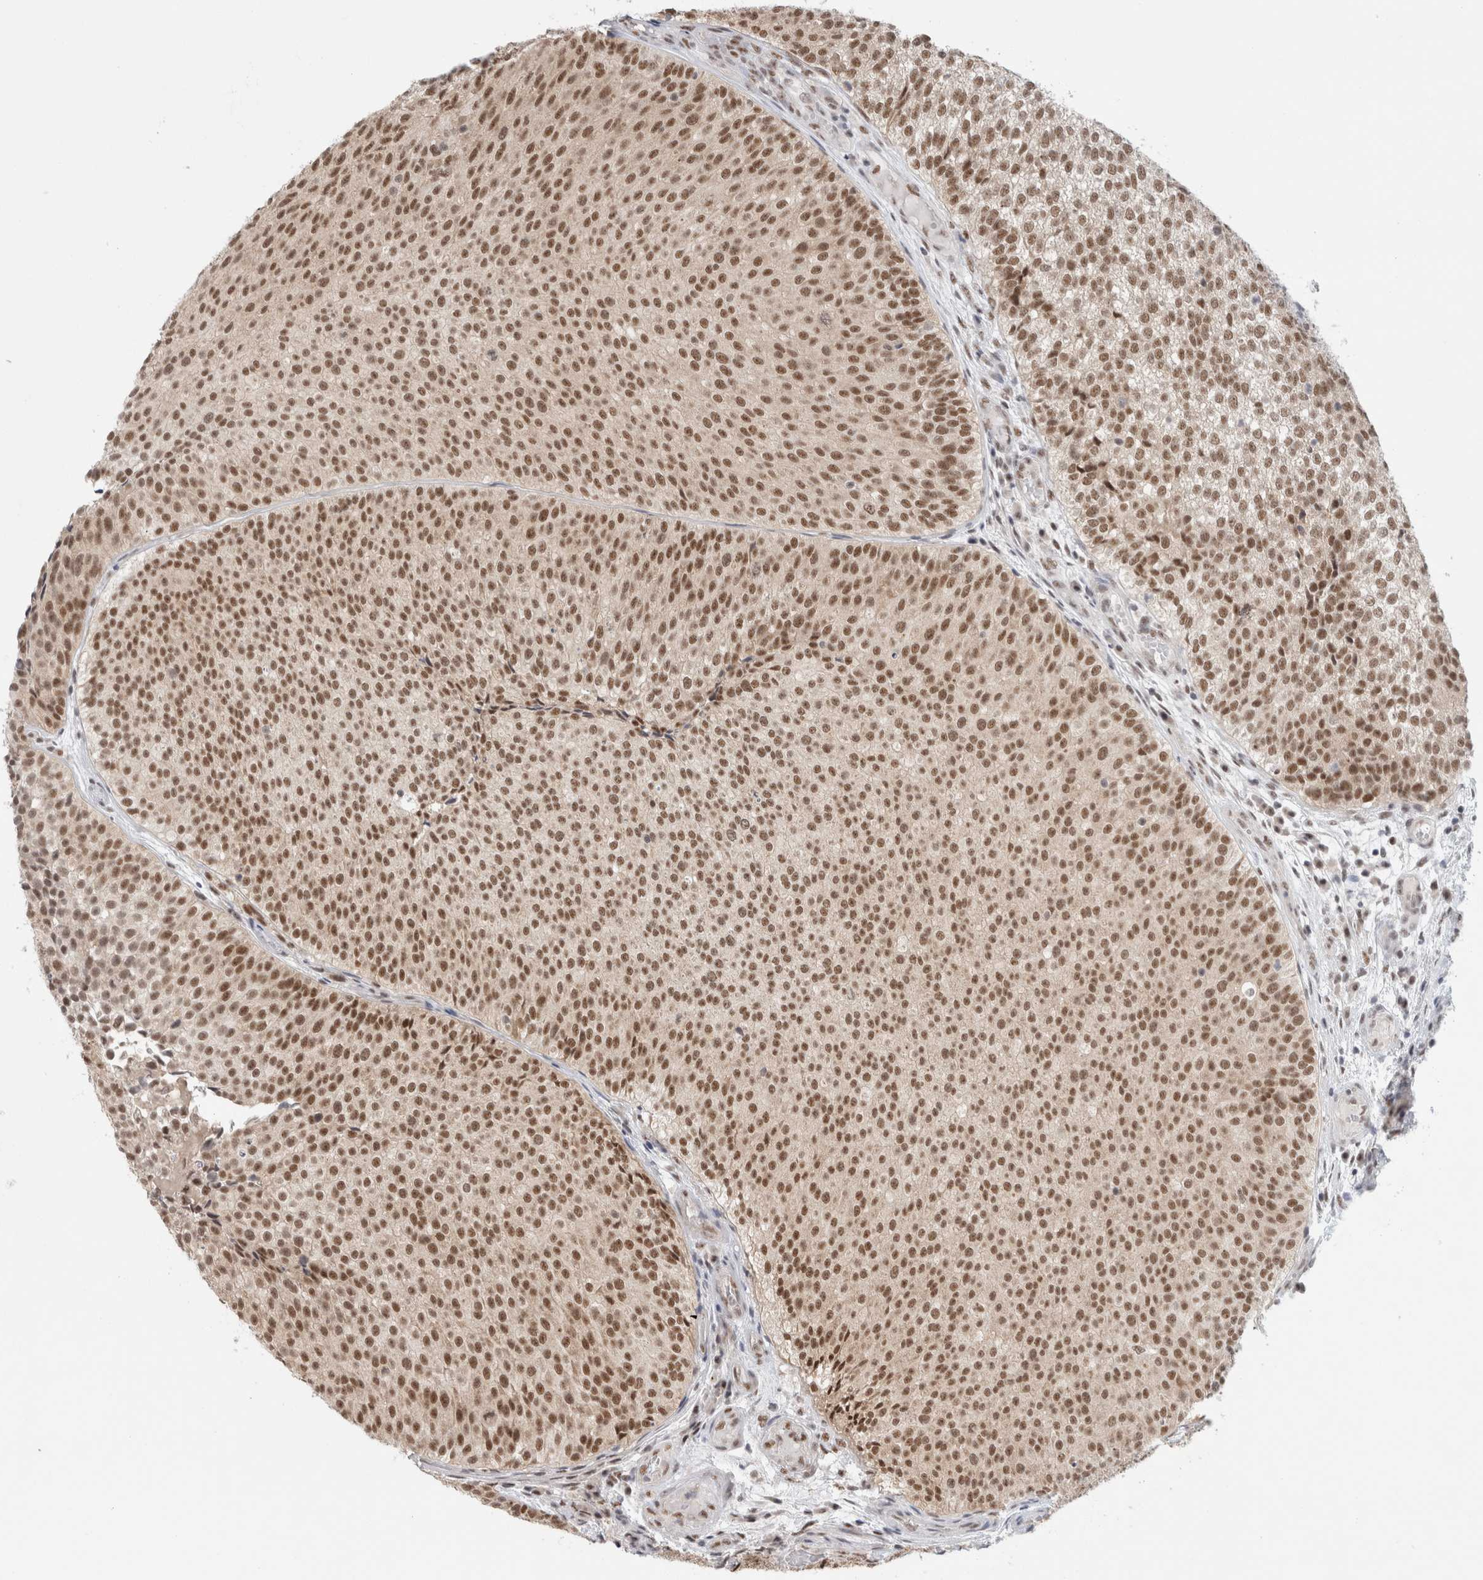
{"staining": {"intensity": "moderate", "quantity": ">75%", "location": "nuclear"}, "tissue": "urothelial cancer", "cell_type": "Tumor cells", "image_type": "cancer", "snomed": [{"axis": "morphology", "description": "Urothelial carcinoma, Low grade"}, {"axis": "topography", "description": "Urinary bladder"}], "caption": "About >75% of tumor cells in urothelial carcinoma (low-grade) display moderate nuclear protein staining as visualized by brown immunohistochemical staining.", "gene": "TRMT12", "patient": {"sex": "male", "age": 86}}